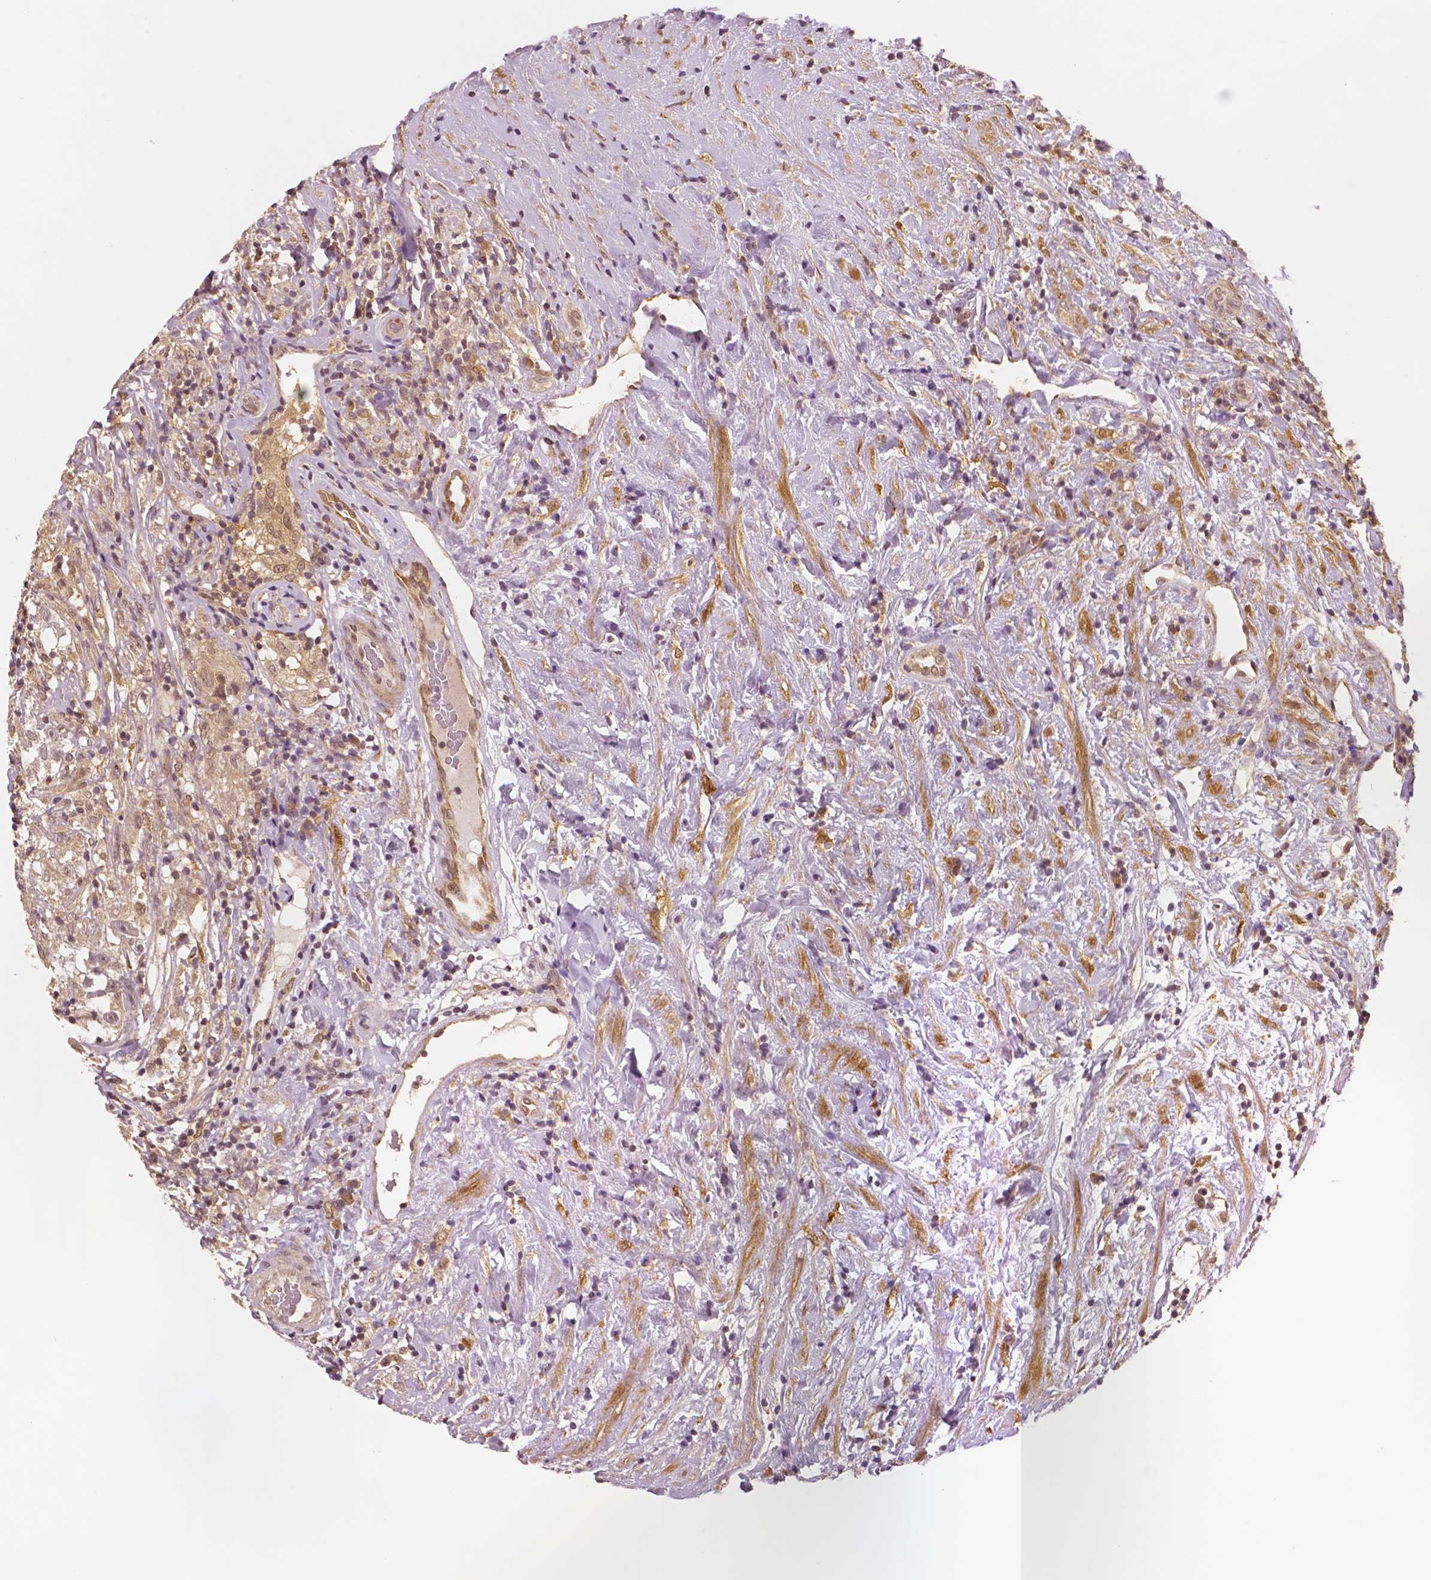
{"staining": {"intensity": "moderate", "quantity": ">75%", "location": "cytoplasmic/membranous"}, "tissue": "testis cancer", "cell_type": "Tumor cells", "image_type": "cancer", "snomed": [{"axis": "morphology", "description": "Seminoma, NOS"}, {"axis": "topography", "description": "Testis"}], "caption": "Testis cancer (seminoma) was stained to show a protein in brown. There is medium levels of moderate cytoplasmic/membranous positivity in approximately >75% of tumor cells. Ihc stains the protein in brown and the nuclei are stained blue.", "gene": "STAT3", "patient": {"sex": "male", "age": 46}}